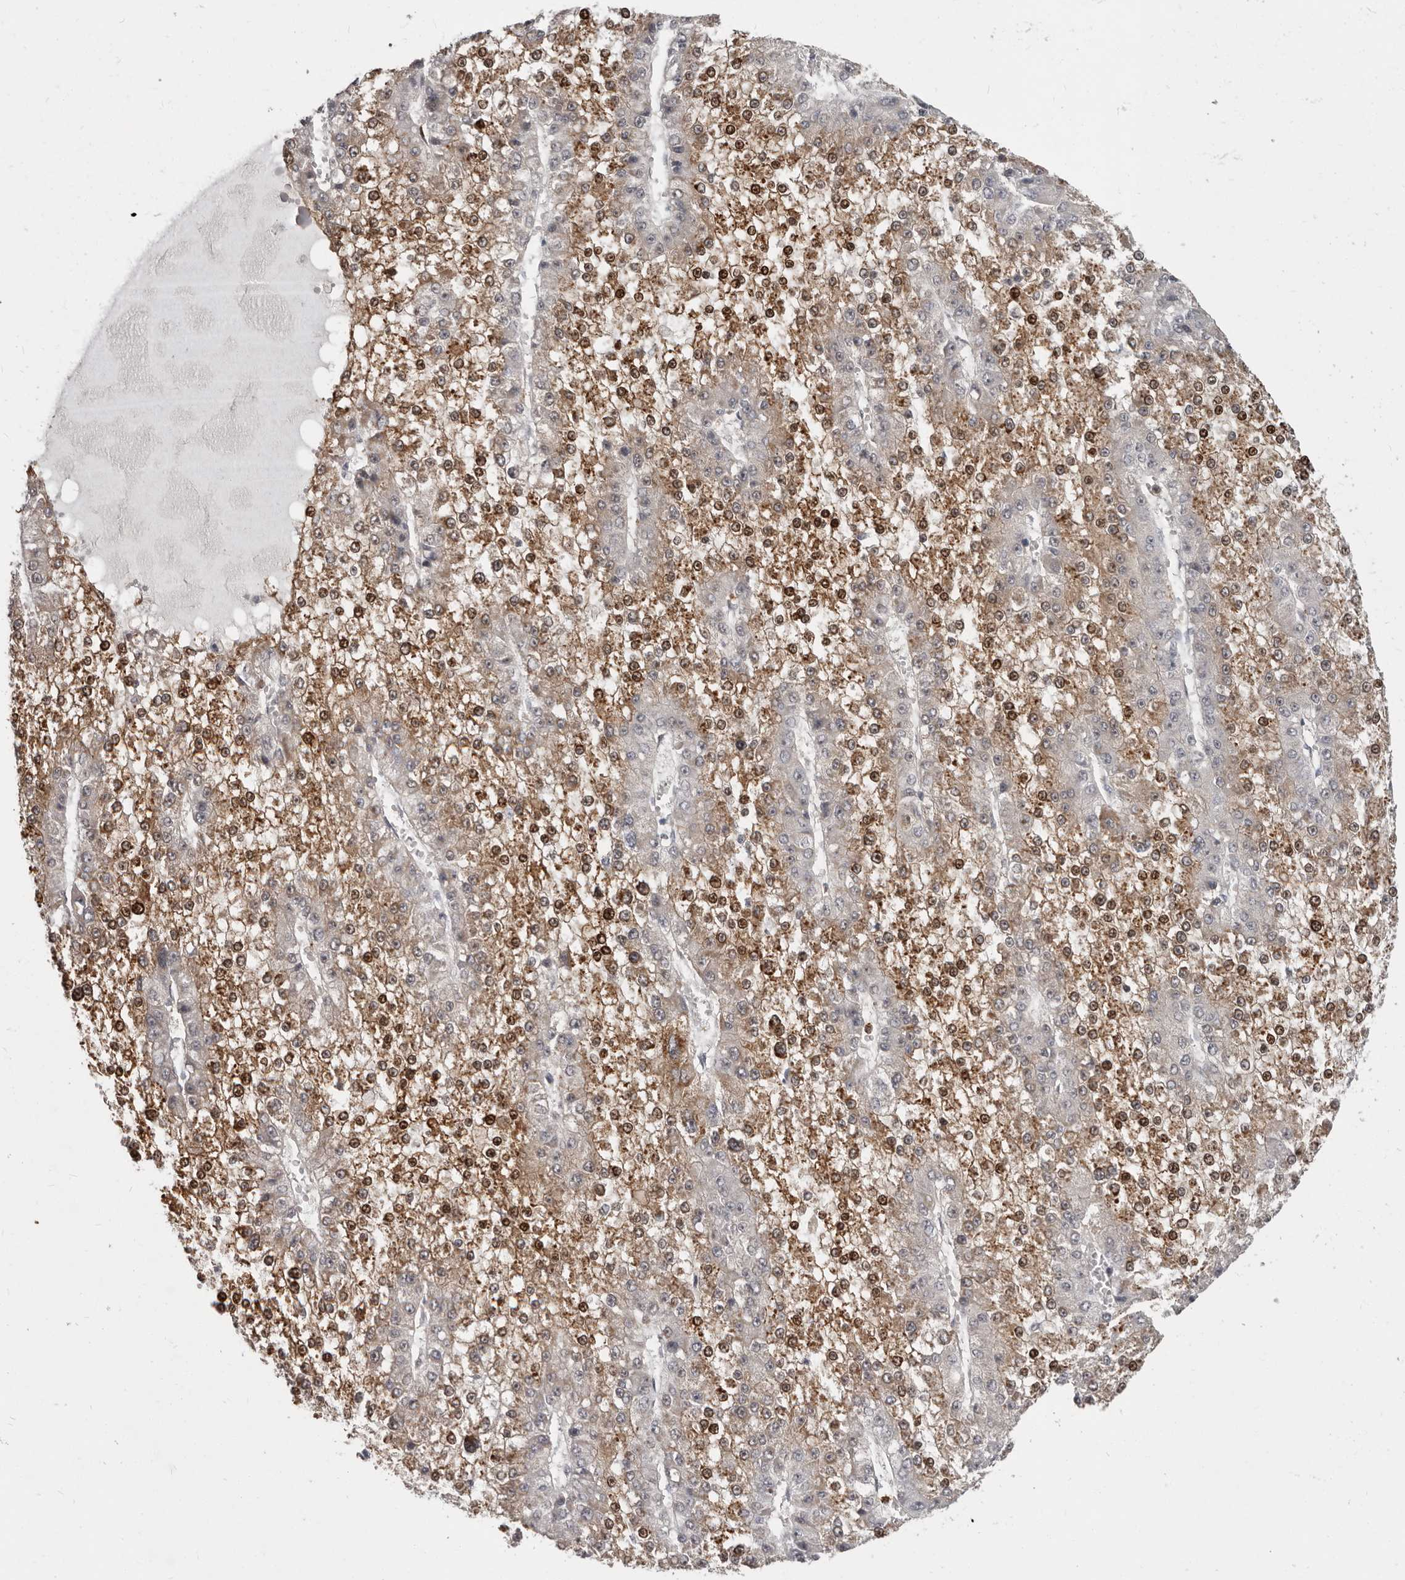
{"staining": {"intensity": "moderate", "quantity": ">75%", "location": "cytoplasmic/membranous,nuclear"}, "tissue": "liver cancer", "cell_type": "Tumor cells", "image_type": "cancer", "snomed": [{"axis": "morphology", "description": "Carcinoma, Hepatocellular, NOS"}, {"axis": "topography", "description": "Liver"}], "caption": "Liver hepatocellular carcinoma tissue reveals moderate cytoplasmic/membranous and nuclear expression in approximately >75% of tumor cells, visualized by immunohistochemistry.", "gene": "GPR157", "patient": {"sex": "female", "age": 73}}